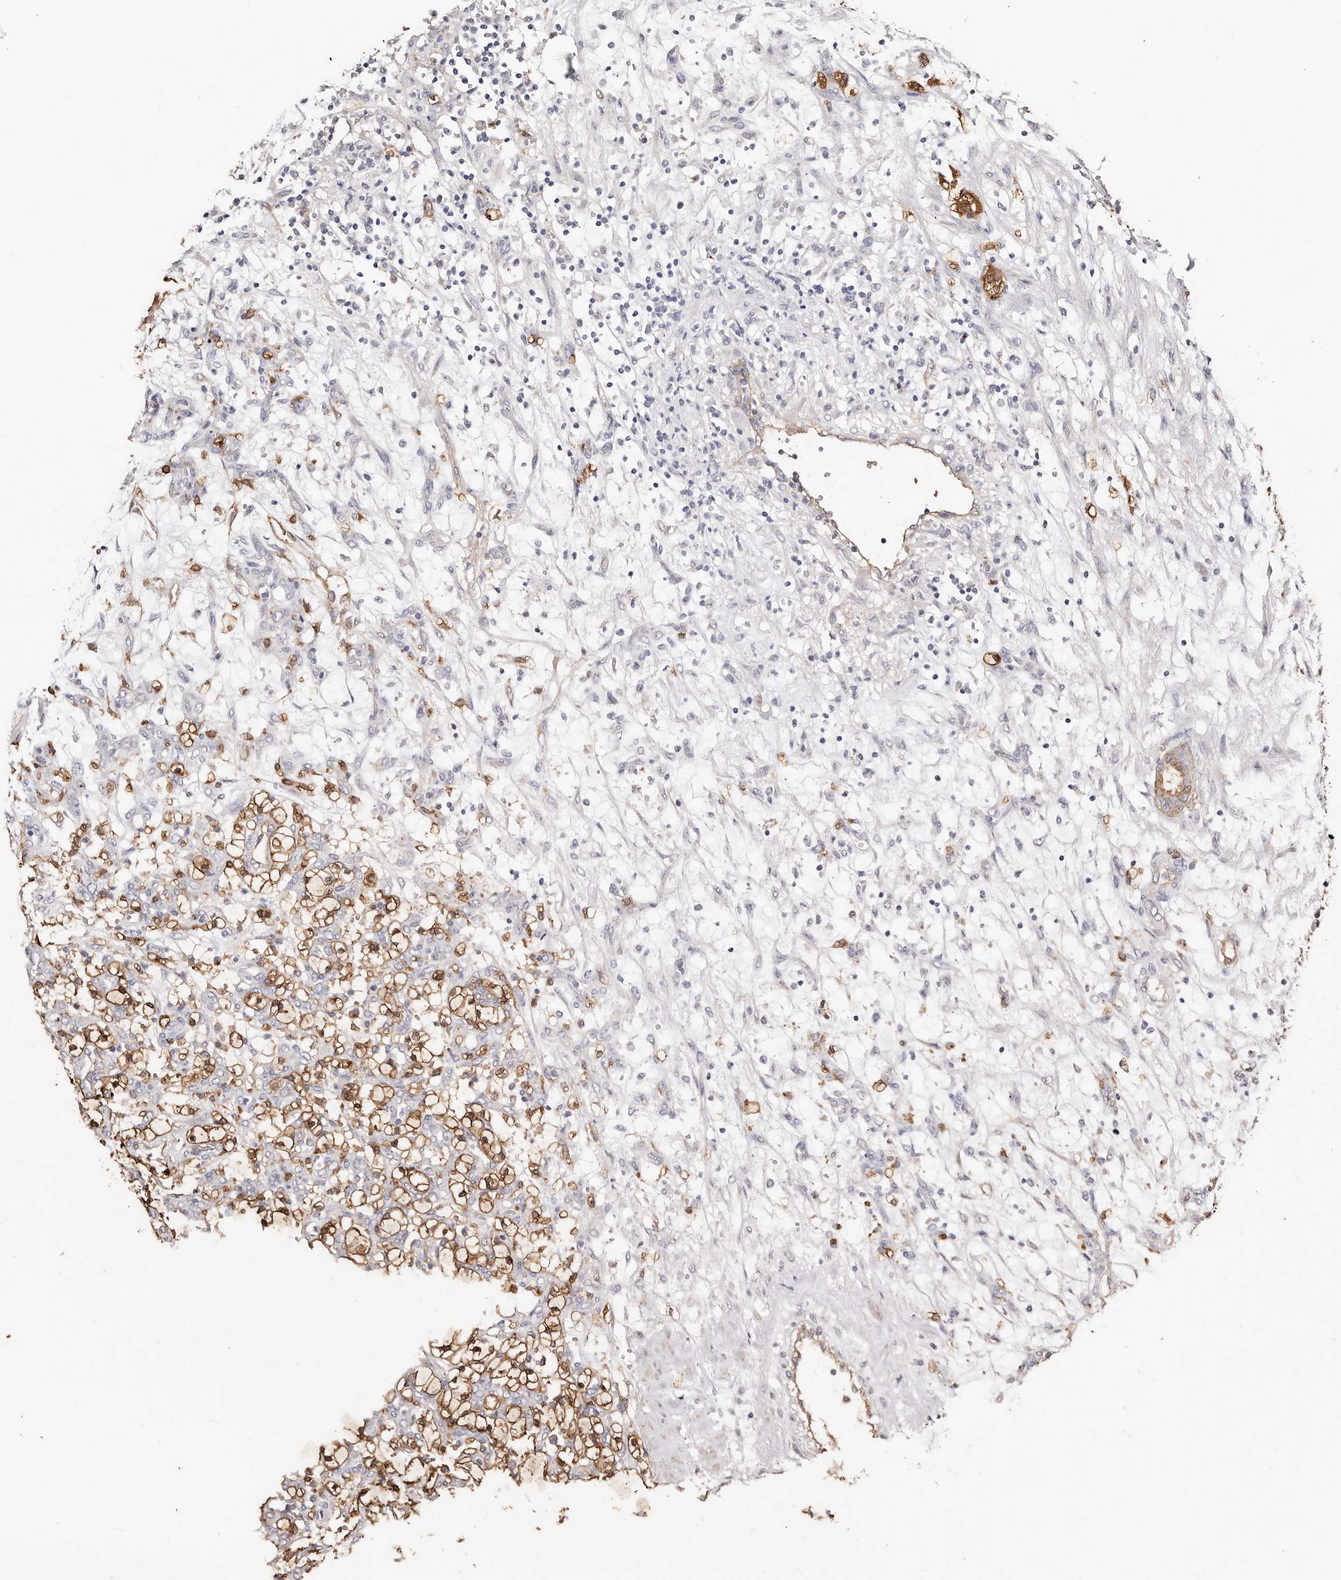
{"staining": {"intensity": "moderate", "quantity": ">75%", "location": "cytoplasmic/membranous"}, "tissue": "renal cancer", "cell_type": "Tumor cells", "image_type": "cancer", "snomed": [{"axis": "morphology", "description": "Adenocarcinoma, NOS"}, {"axis": "topography", "description": "Kidney"}], "caption": "Immunohistochemistry (DAB (3,3'-diaminobenzidine)) staining of renal adenocarcinoma shows moderate cytoplasmic/membranous protein expression in about >75% of tumor cells.", "gene": "TGM2", "patient": {"sex": "female", "age": 57}}